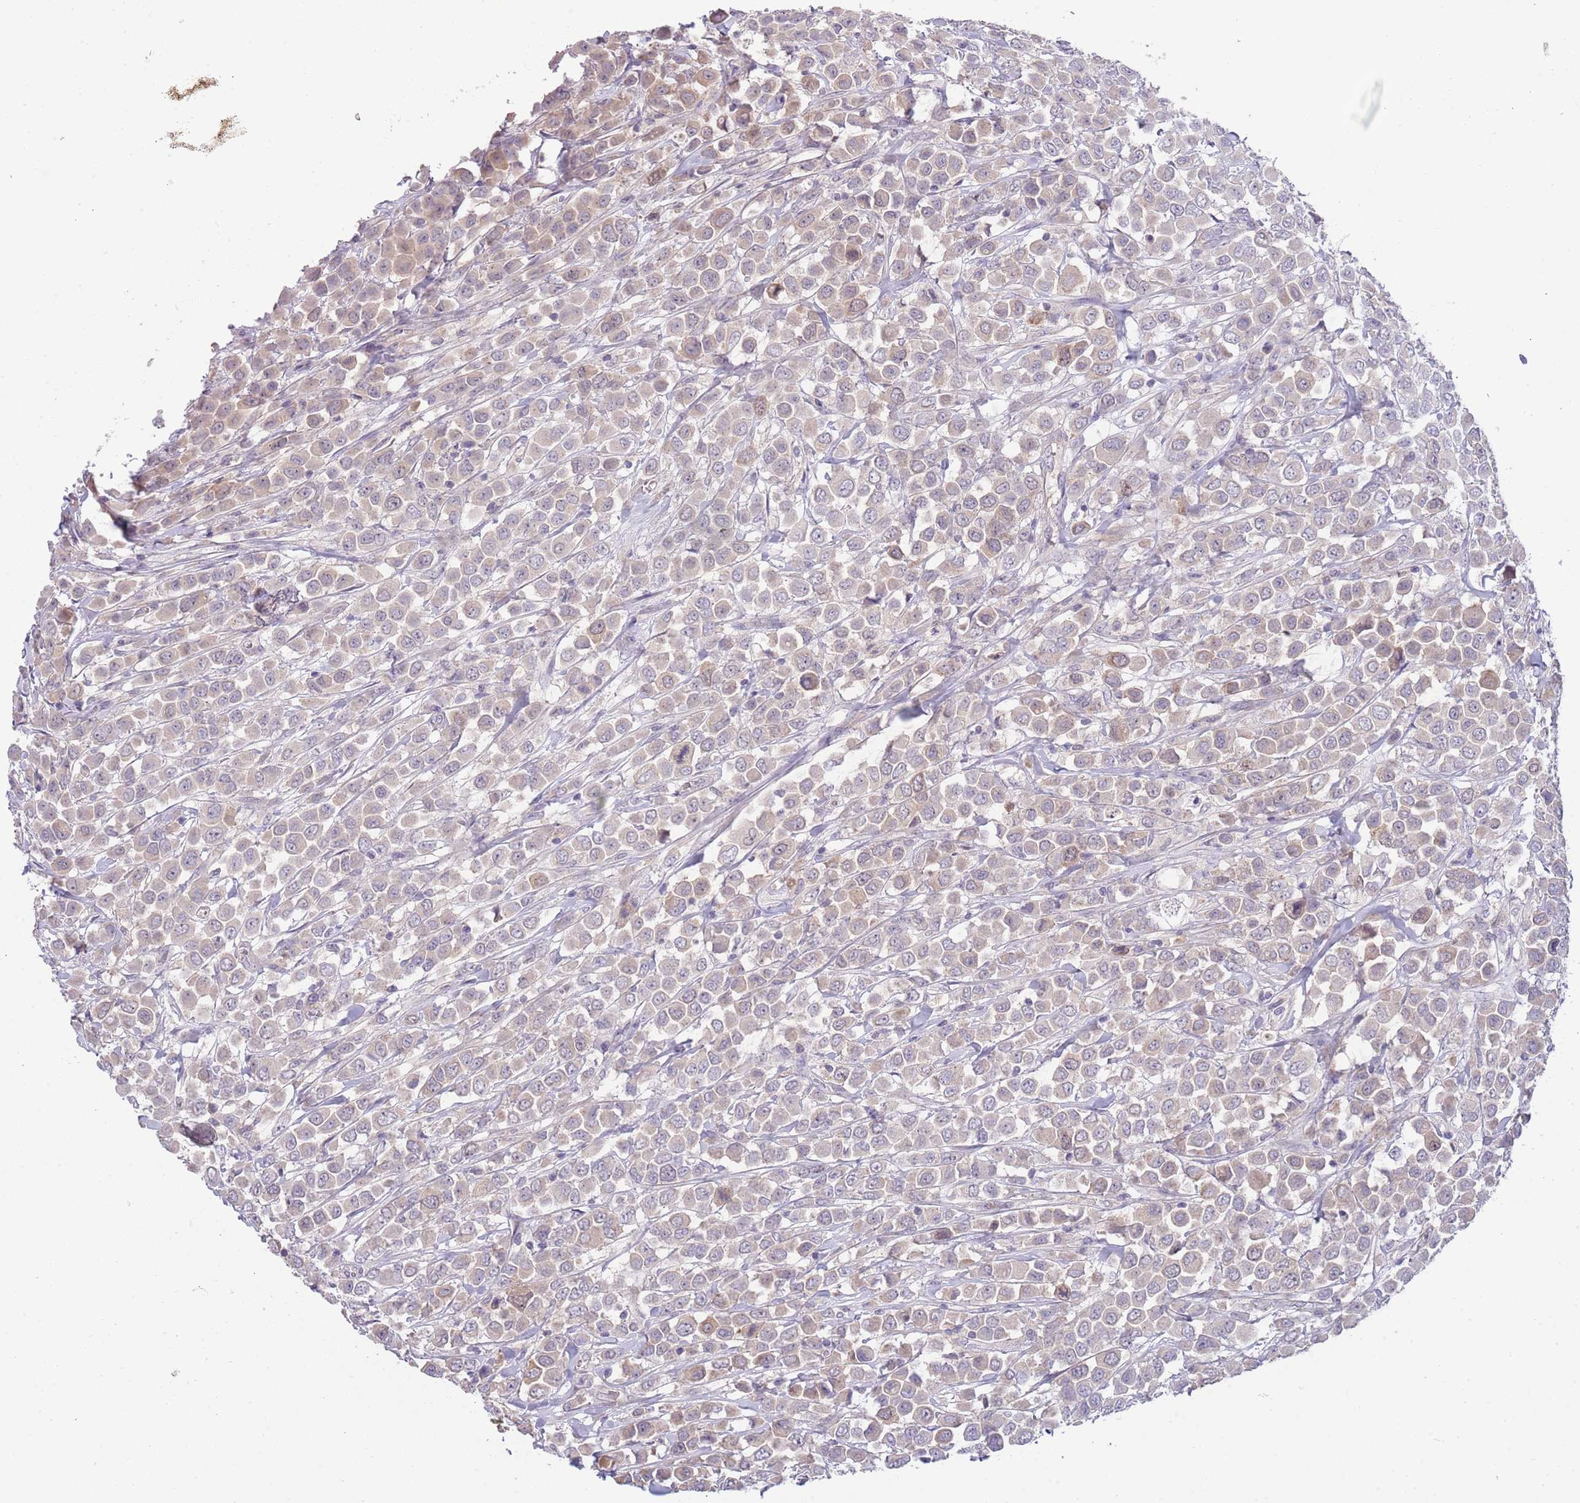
{"staining": {"intensity": "negative", "quantity": "none", "location": "none"}, "tissue": "breast cancer", "cell_type": "Tumor cells", "image_type": "cancer", "snomed": [{"axis": "morphology", "description": "Duct carcinoma"}, {"axis": "topography", "description": "Breast"}], "caption": "Tumor cells are negative for protein expression in human breast invasive ductal carcinoma. Nuclei are stained in blue.", "gene": "PIMREG", "patient": {"sex": "female", "age": 61}}